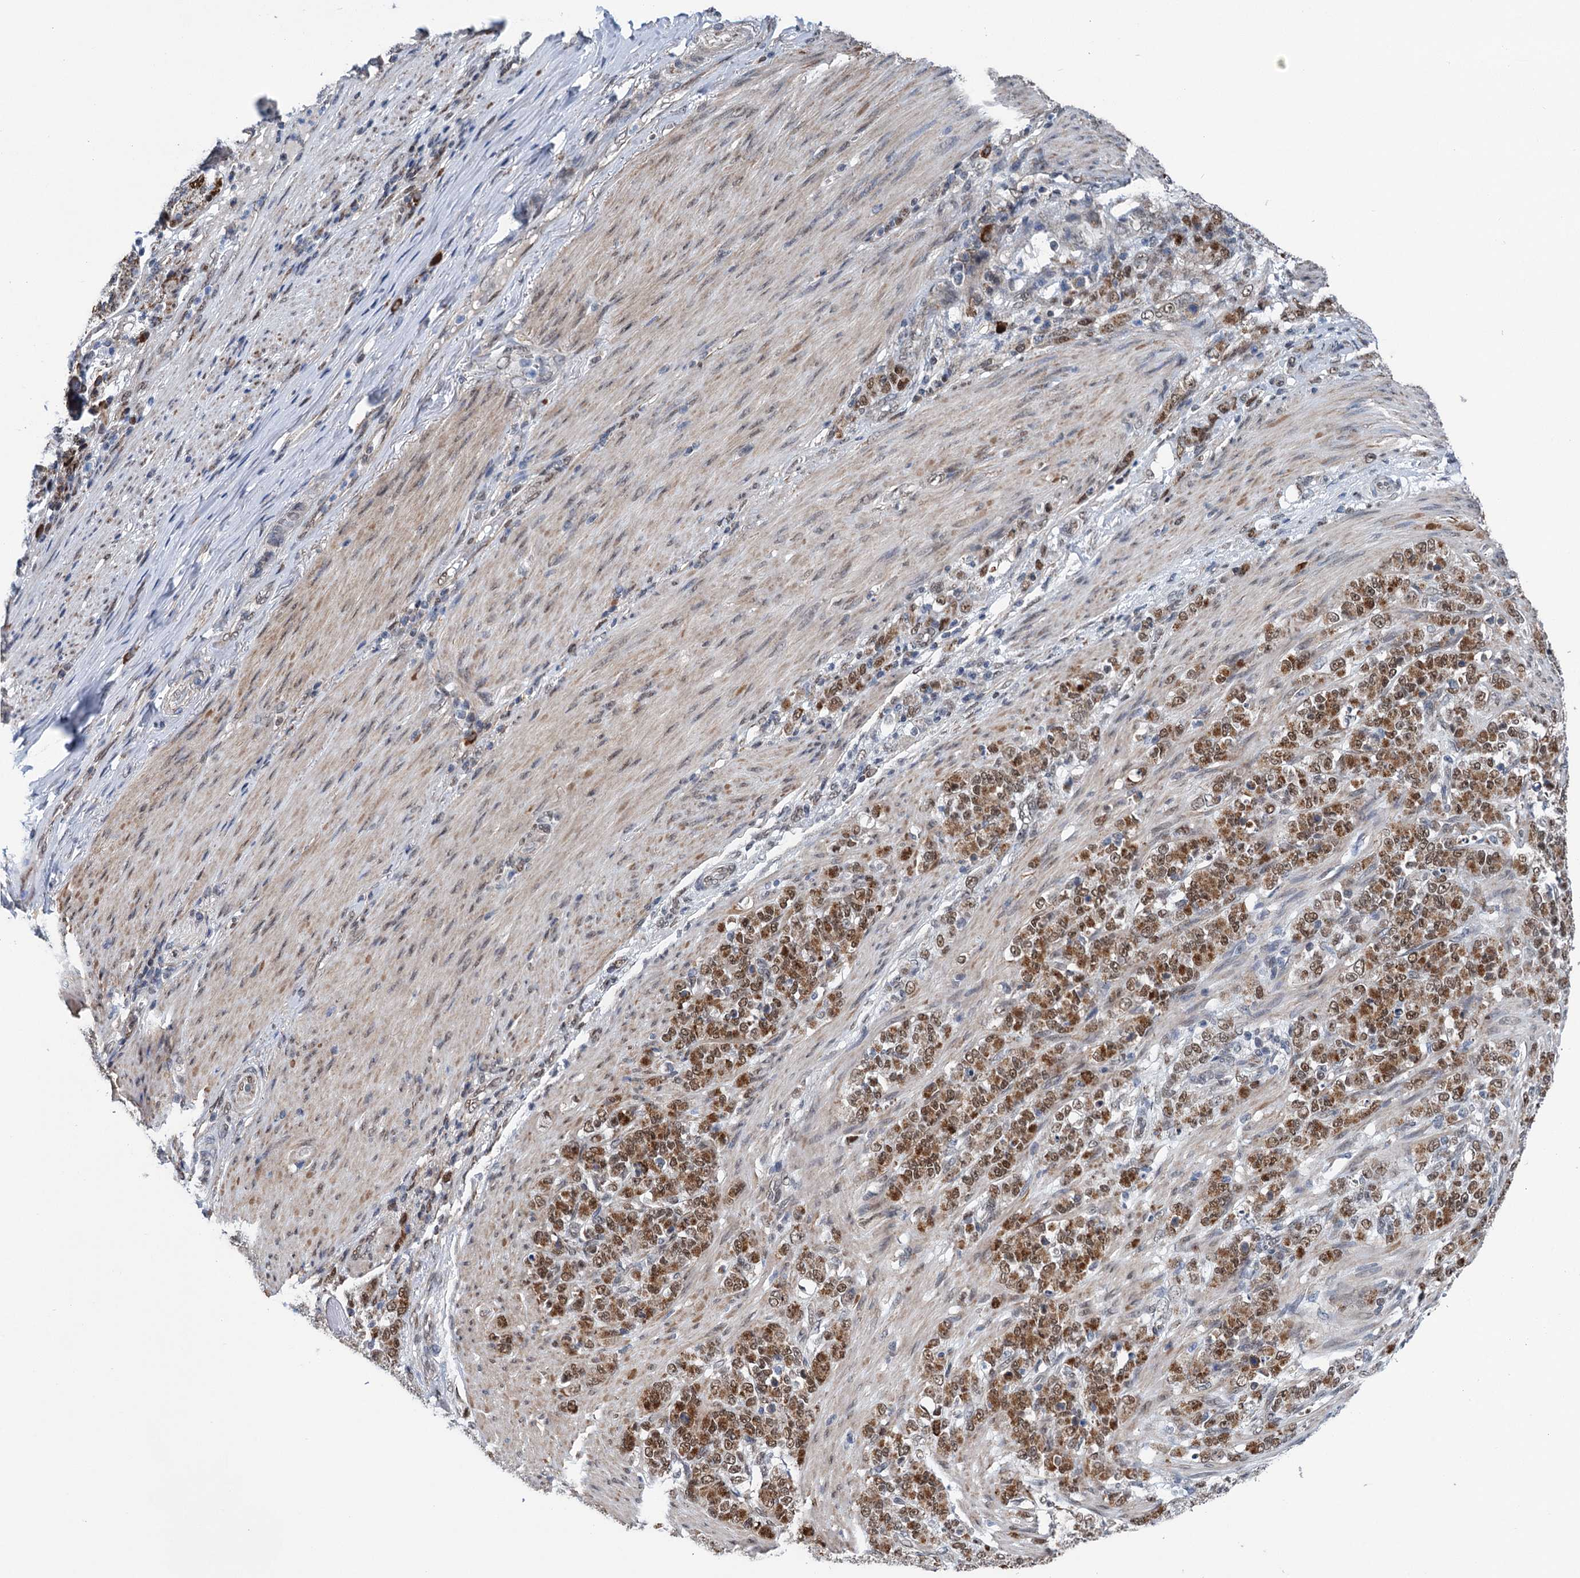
{"staining": {"intensity": "moderate", "quantity": ">75%", "location": "cytoplasmic/membranous,nuclear"}, "tissue": "stomach cancer", "cell_type": "Tumor cells", "image_type": "cancer", "snomed": [{"axis": "morphology", "description": "Adenocarcinoma, NOS"}, {"axis": "topography", "description": "Stomach"}], "caption": "This histopathology image displays stomach cancer stained with IHC to label a protein in brown. The cytoplasmic/membranous and nuclear of tumor cells show moderate positivity for the protein. Nuclei are counter-stained blue.", "gene": "MORN3", "patient": {"sex": "female", "age": 79}}